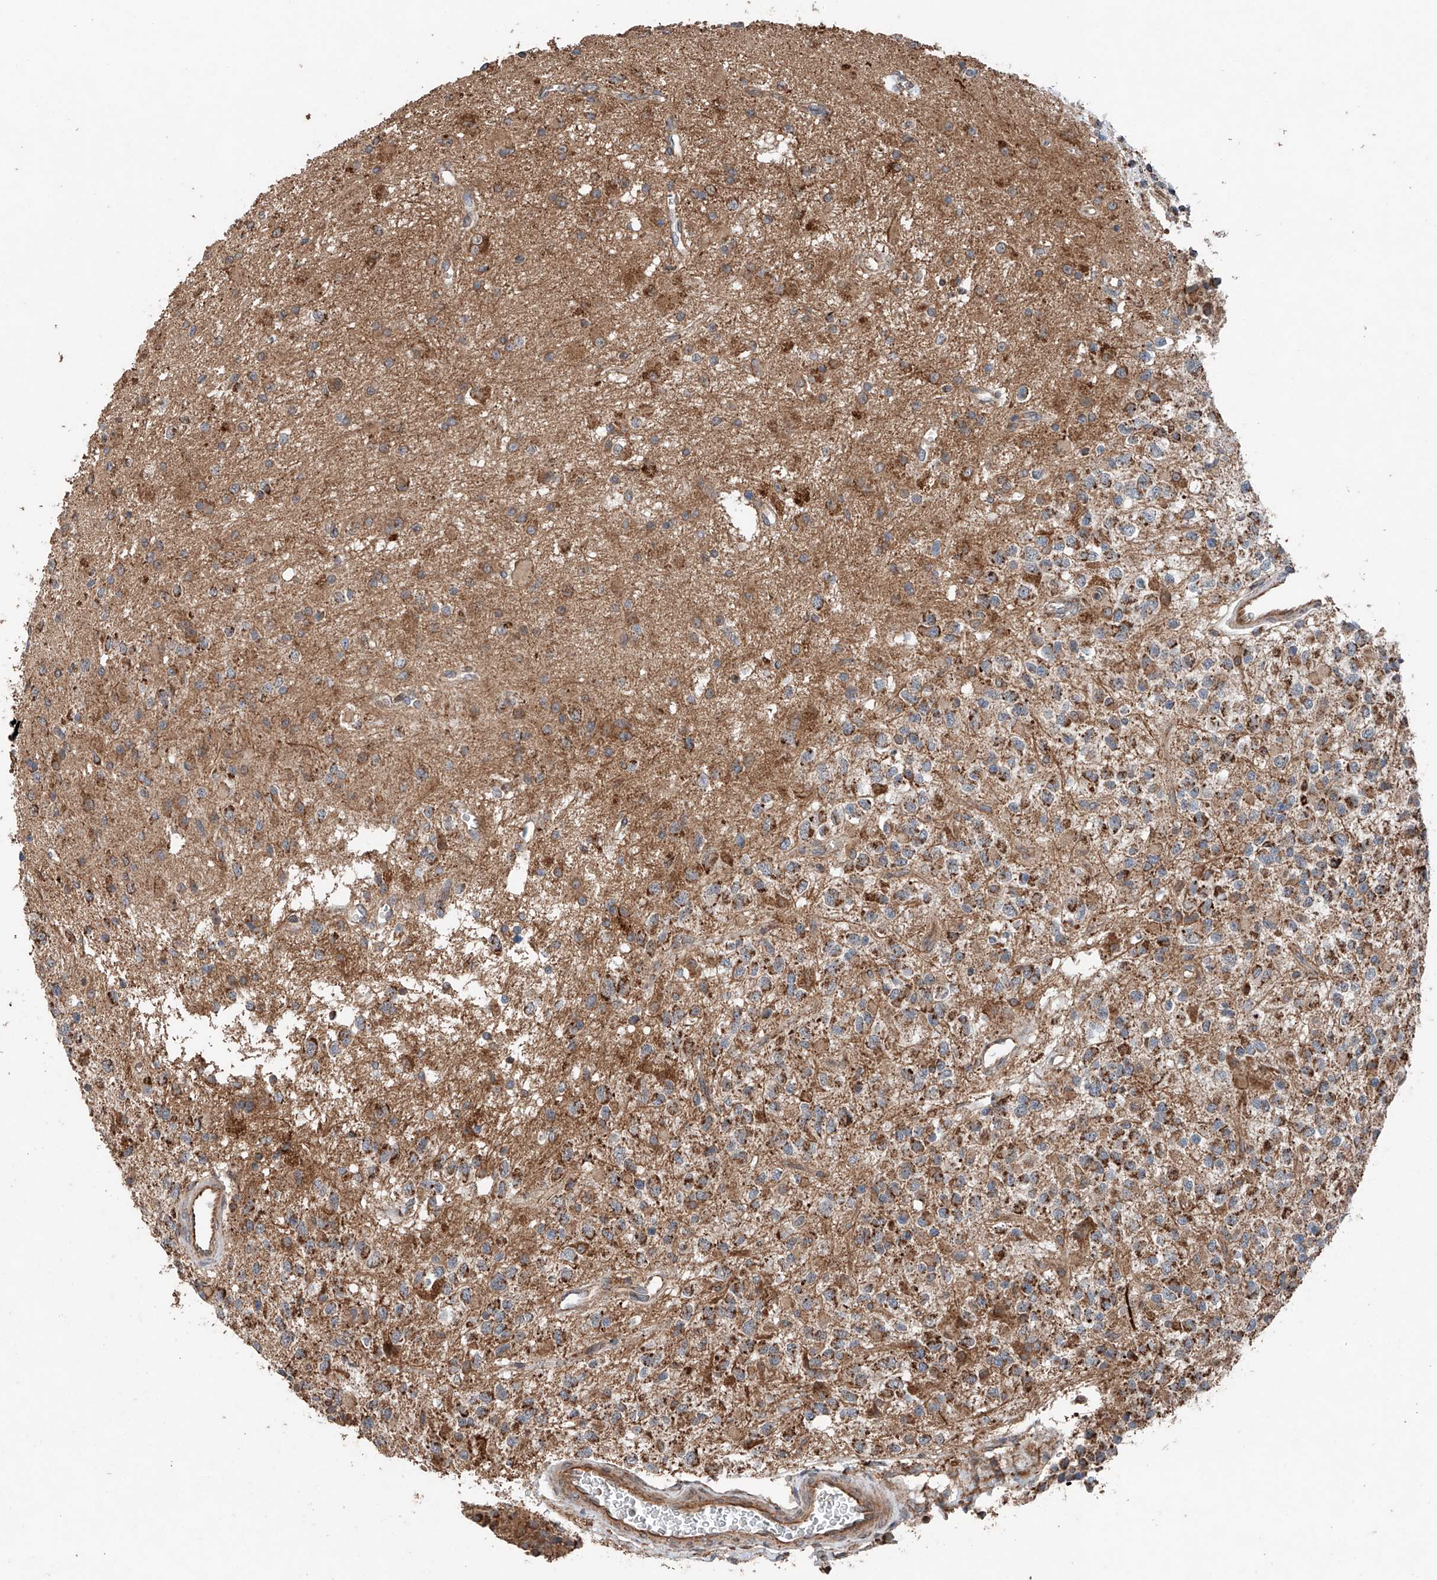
{"staining": {"intensity": "strong", "quantity": "25%-75%", "location": "cytoplasmic/membranous"}, "tissue": "glioma", "cell_type": "Tumor cells", "image_type": "cancer", "snomed": [{"axis": "morphology", "description": "Glioma, malignant, High grade"}, {"axis": "topography", "description": "Brain"}], "caption": "Malignant glioma (high-grade) stained for a protein displays strong cytoplasmic/membranous positivity in tumor cells.", "gene": "AP4B1", "patient": {"sex": "male", "age": 34}}